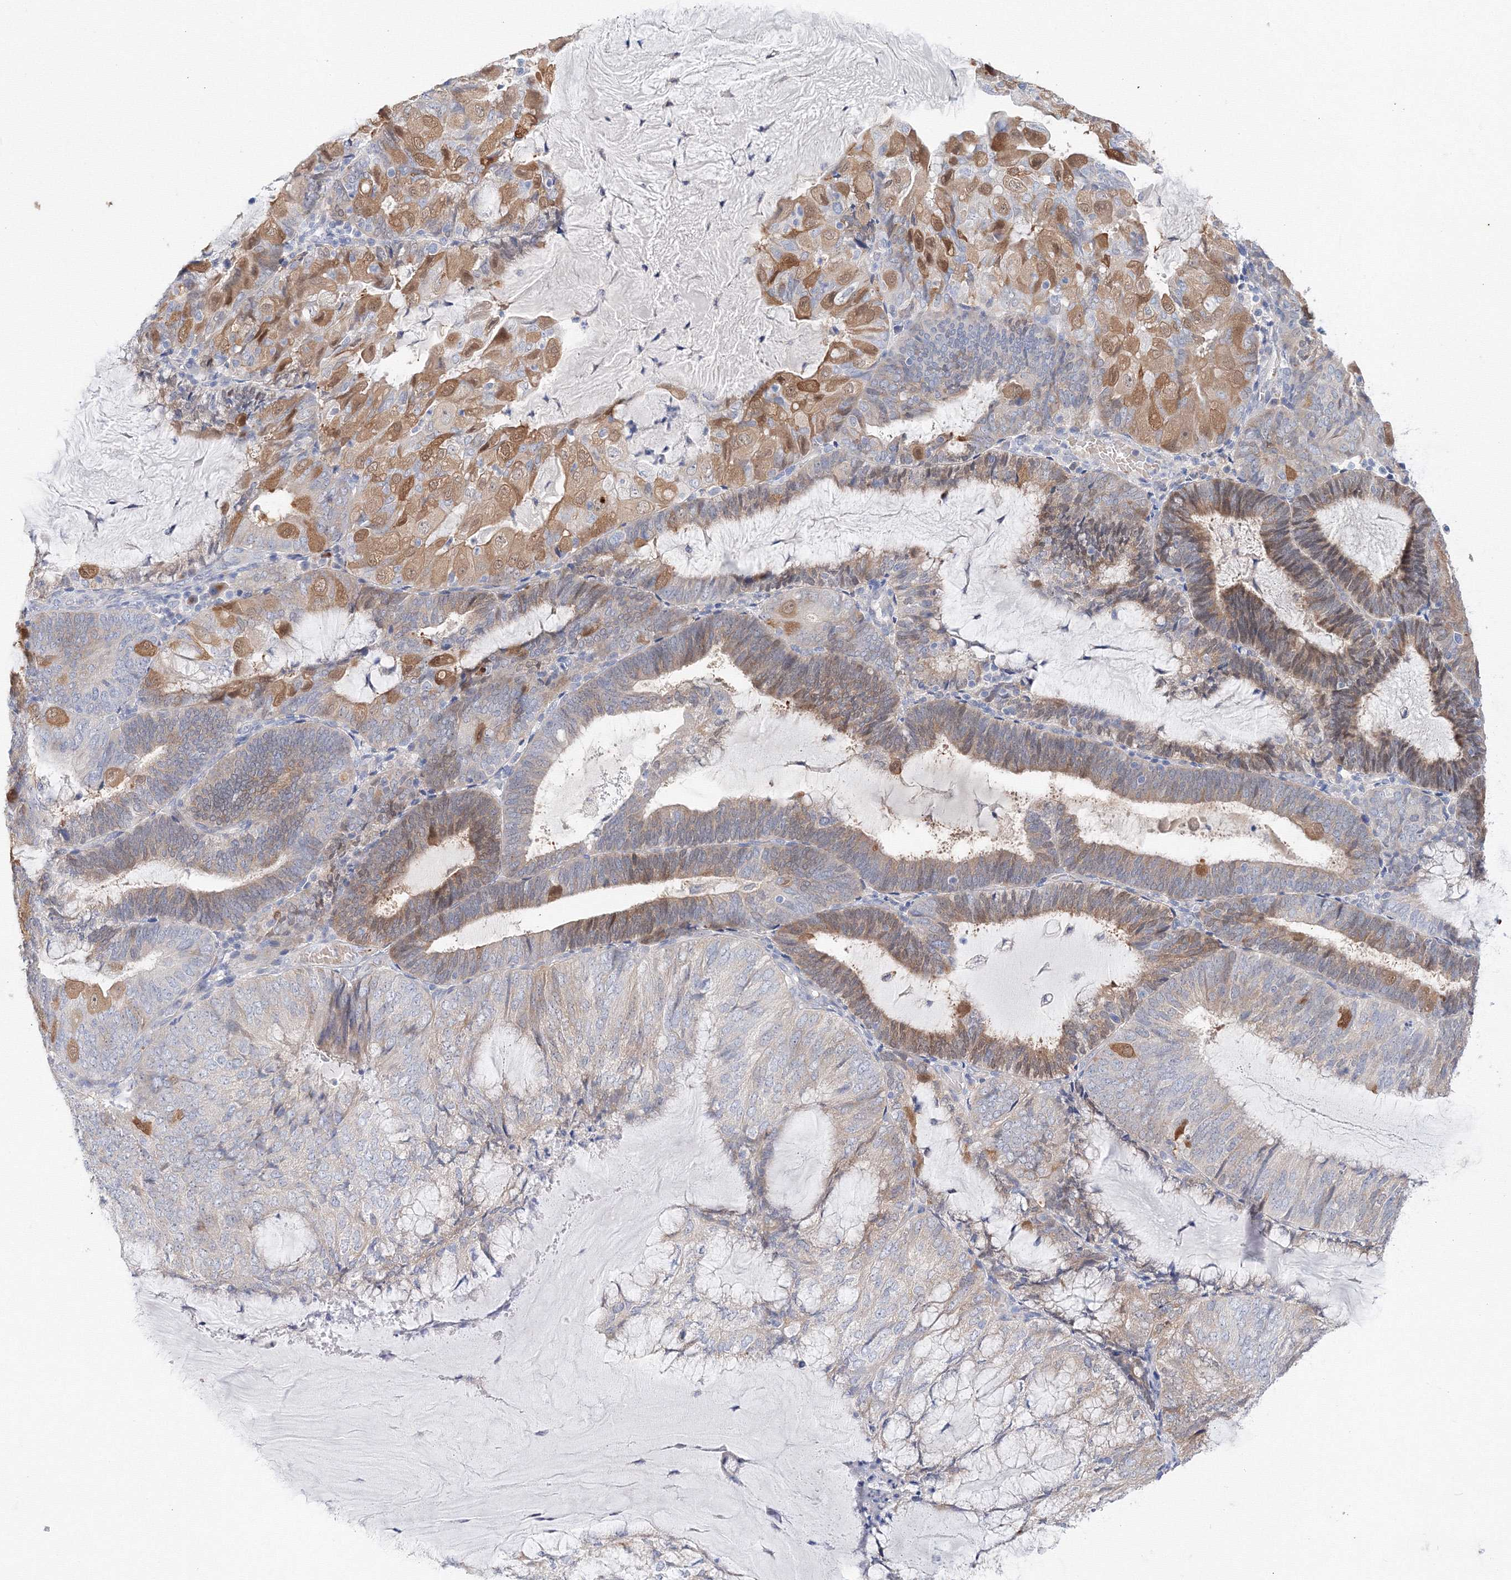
{"staining": {"intensity": "moderate", "quantity": "25%-75%", "location": "cytoplasmic/membranous"}, "tissue": "endometrial cancer", "cell_type": "Tumor cells", "image_type": "cancer", "snomed": [{"axis": "morphology", "description": "Adenocarcinoma, NOS"}, {"axis": "topography", "description": "Endometrium"}], "caption": "A photomicrograph showing moderate cytoplasmic/membranous positivity in about 25%-75% of tumor cells in endometrial cancer, as visualized by brown immunohistochemical staining.", "gene": "TAMM41", "patient": {"sex": "female", "age": 81}}